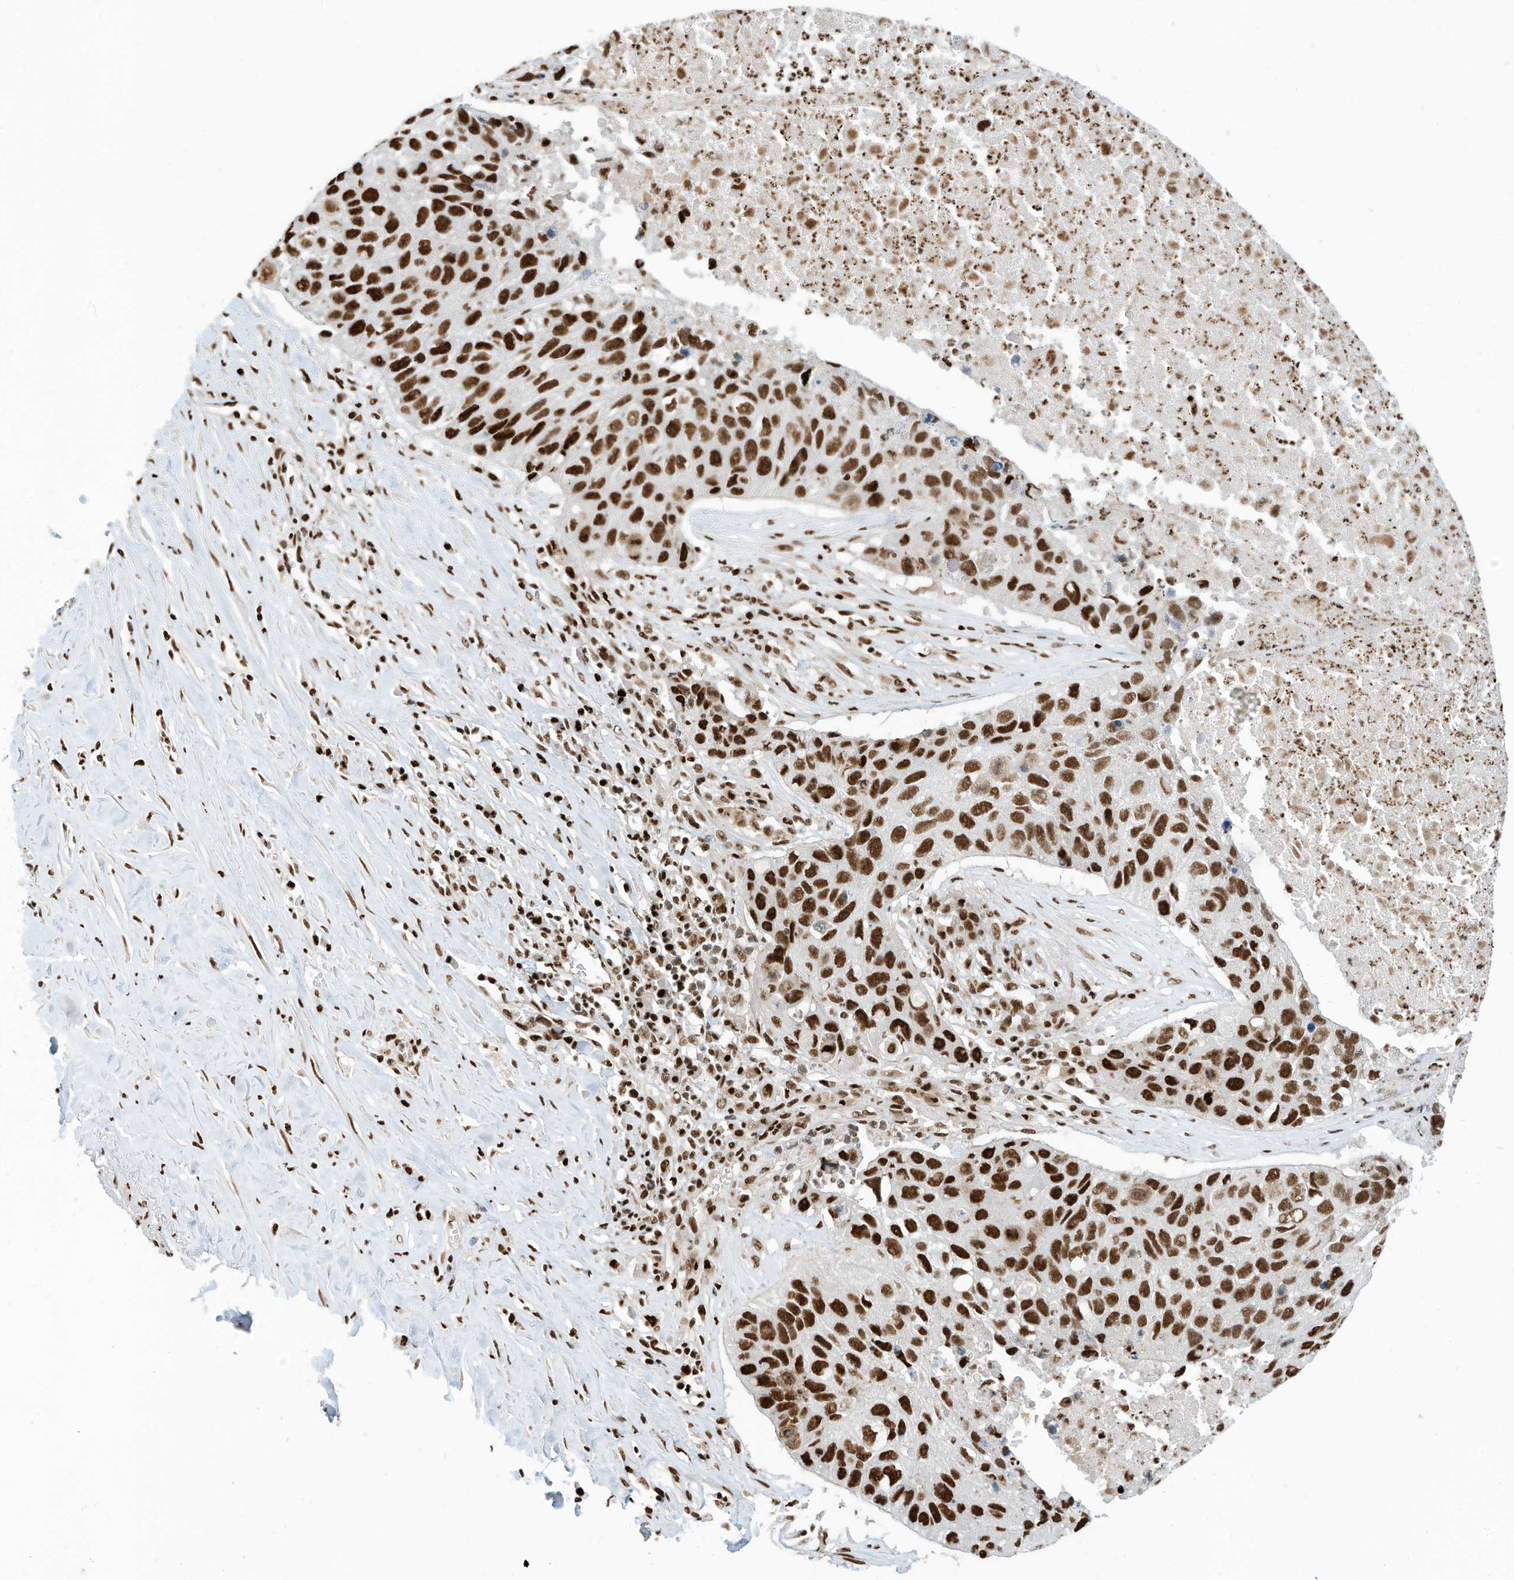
{"staining": {"intensity": "strong", "quantity": ">75%", "location": "nuclear"}, "tissue": "lung cancer", "cell_type": "Tumor cells", "image_type": "cancer", "snomed": [{"axis": "morphology", "description": "Squamous cell carcinoma, NOS"}, {"axis": "topography", "description": "Lung"}], "caption": "Human lung cancer stained with a brown dye exhibits strong nuclear positive expression in approximately >75% of tumor cells.", "gene": "SAMD15", "patient": {"sex": "male", "age": 61}}